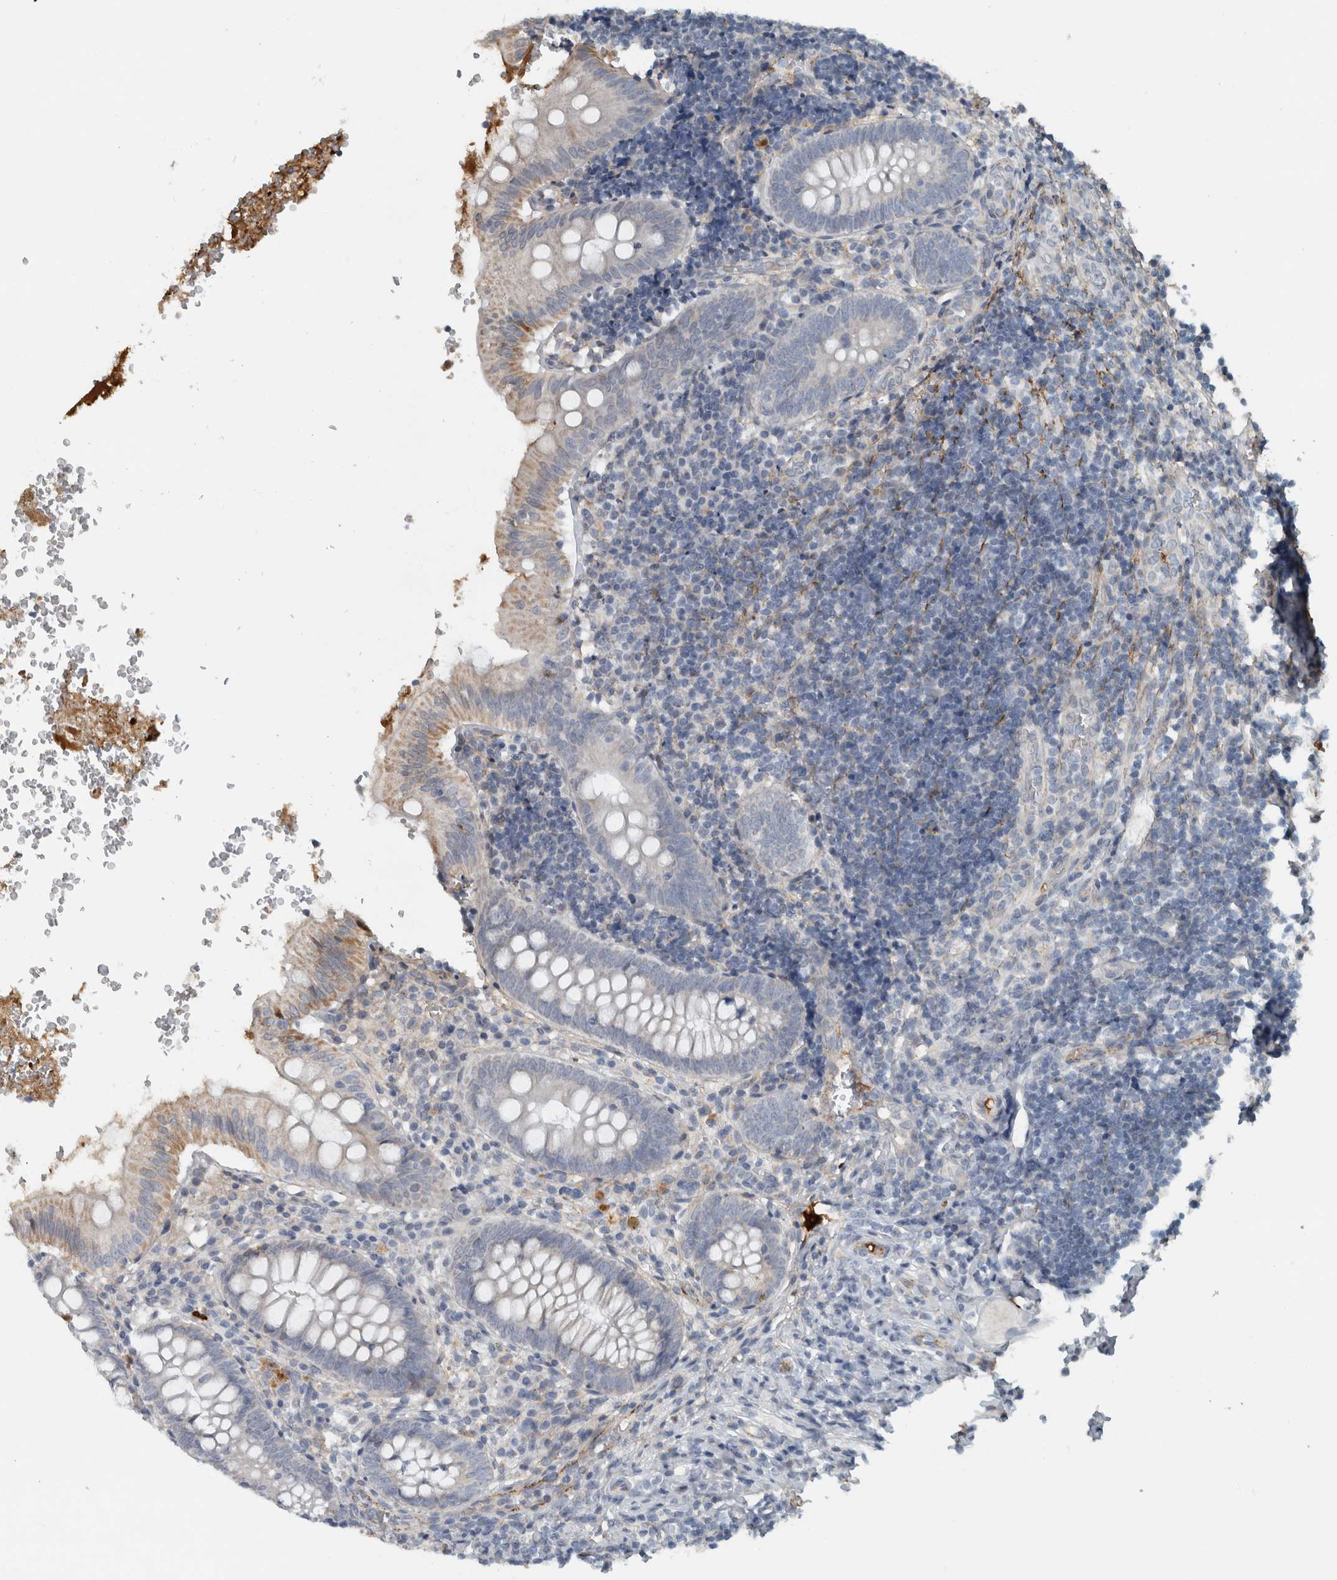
{"staining": {"intensity": "moderate", "quantity": "<25%", "location": "cytoplasmic/membranous"}, "tissue": "appendix", "cell_type": "Glandular cells", "image_type": "normal", "snomed": [{"axis": "morphology", "description": "Normal tissue, NOS"}, {"axis": "topography", "description": "Appendix"}], "caption": "High-magnification brightfield microscopy of normal appendix stained with DAB (3,3'-diaminobenzidine) (brown) and counterstained with hematoxylin (blue). glandular cells exhibit moderate cytoplasmic/membranous expression is appreciated in about<25% of cells. (DAB IHC with brightfield microscopy, high magnification).", "gene": "FN1", "patient": {"sex": "male", "age": 8}}